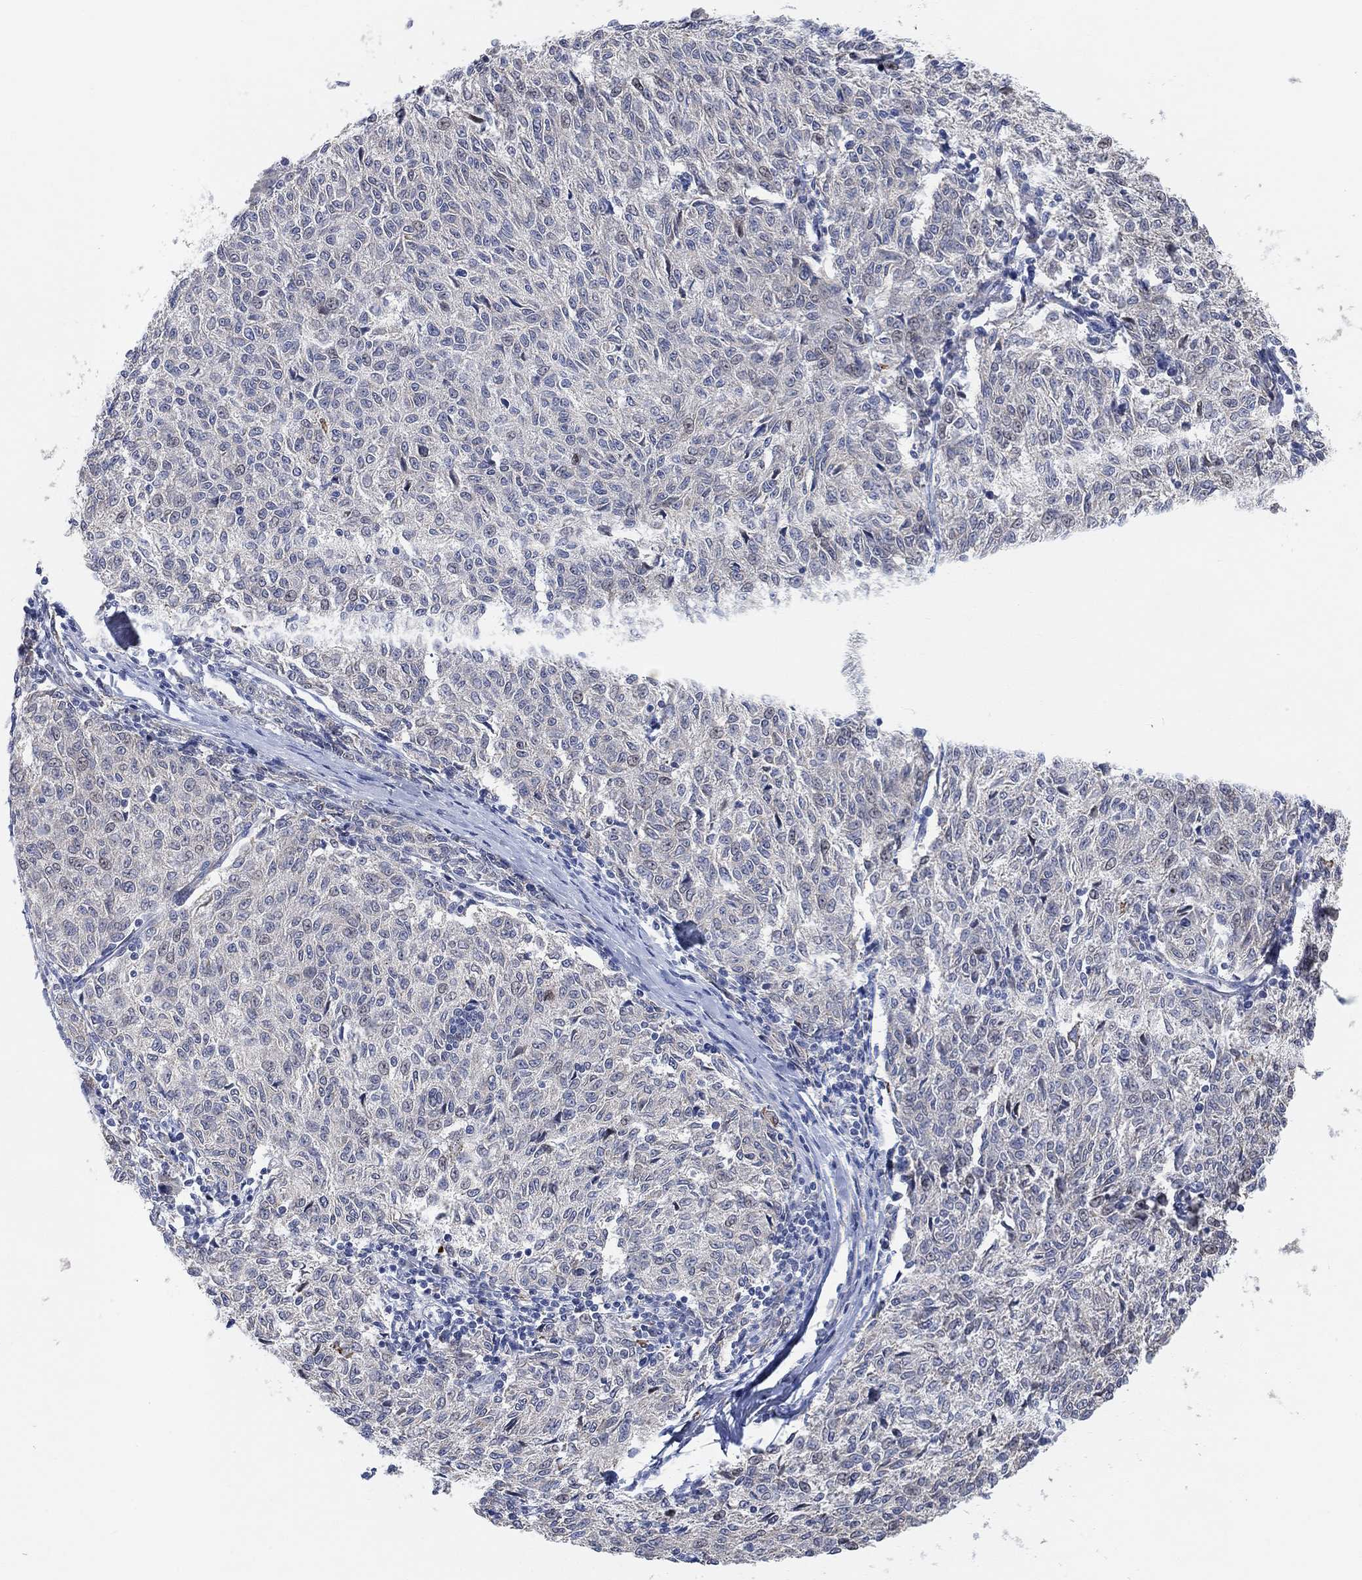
{"staining": {"intensity": "negative", "quantity": "none", "location": "none"}, "tissue": "melanoma", "cell_type": "Tumor cells", "image_type": "cancer", "snomed": [{"axis": "morphology", "description": "Malignant melanoma, NOS"}, {"axis": "topography", "description": "Skin"}], "caption": "High magnification brightfield microscopy of malignant melanoma stained with DAB (3,3'-diaminobenzidine) (brown) and counterstained with hematoxylin (blue): tumor cells show no significant expression.", "gene": "HCRTR1", "patient": {"sex": "female", "age": 72}}